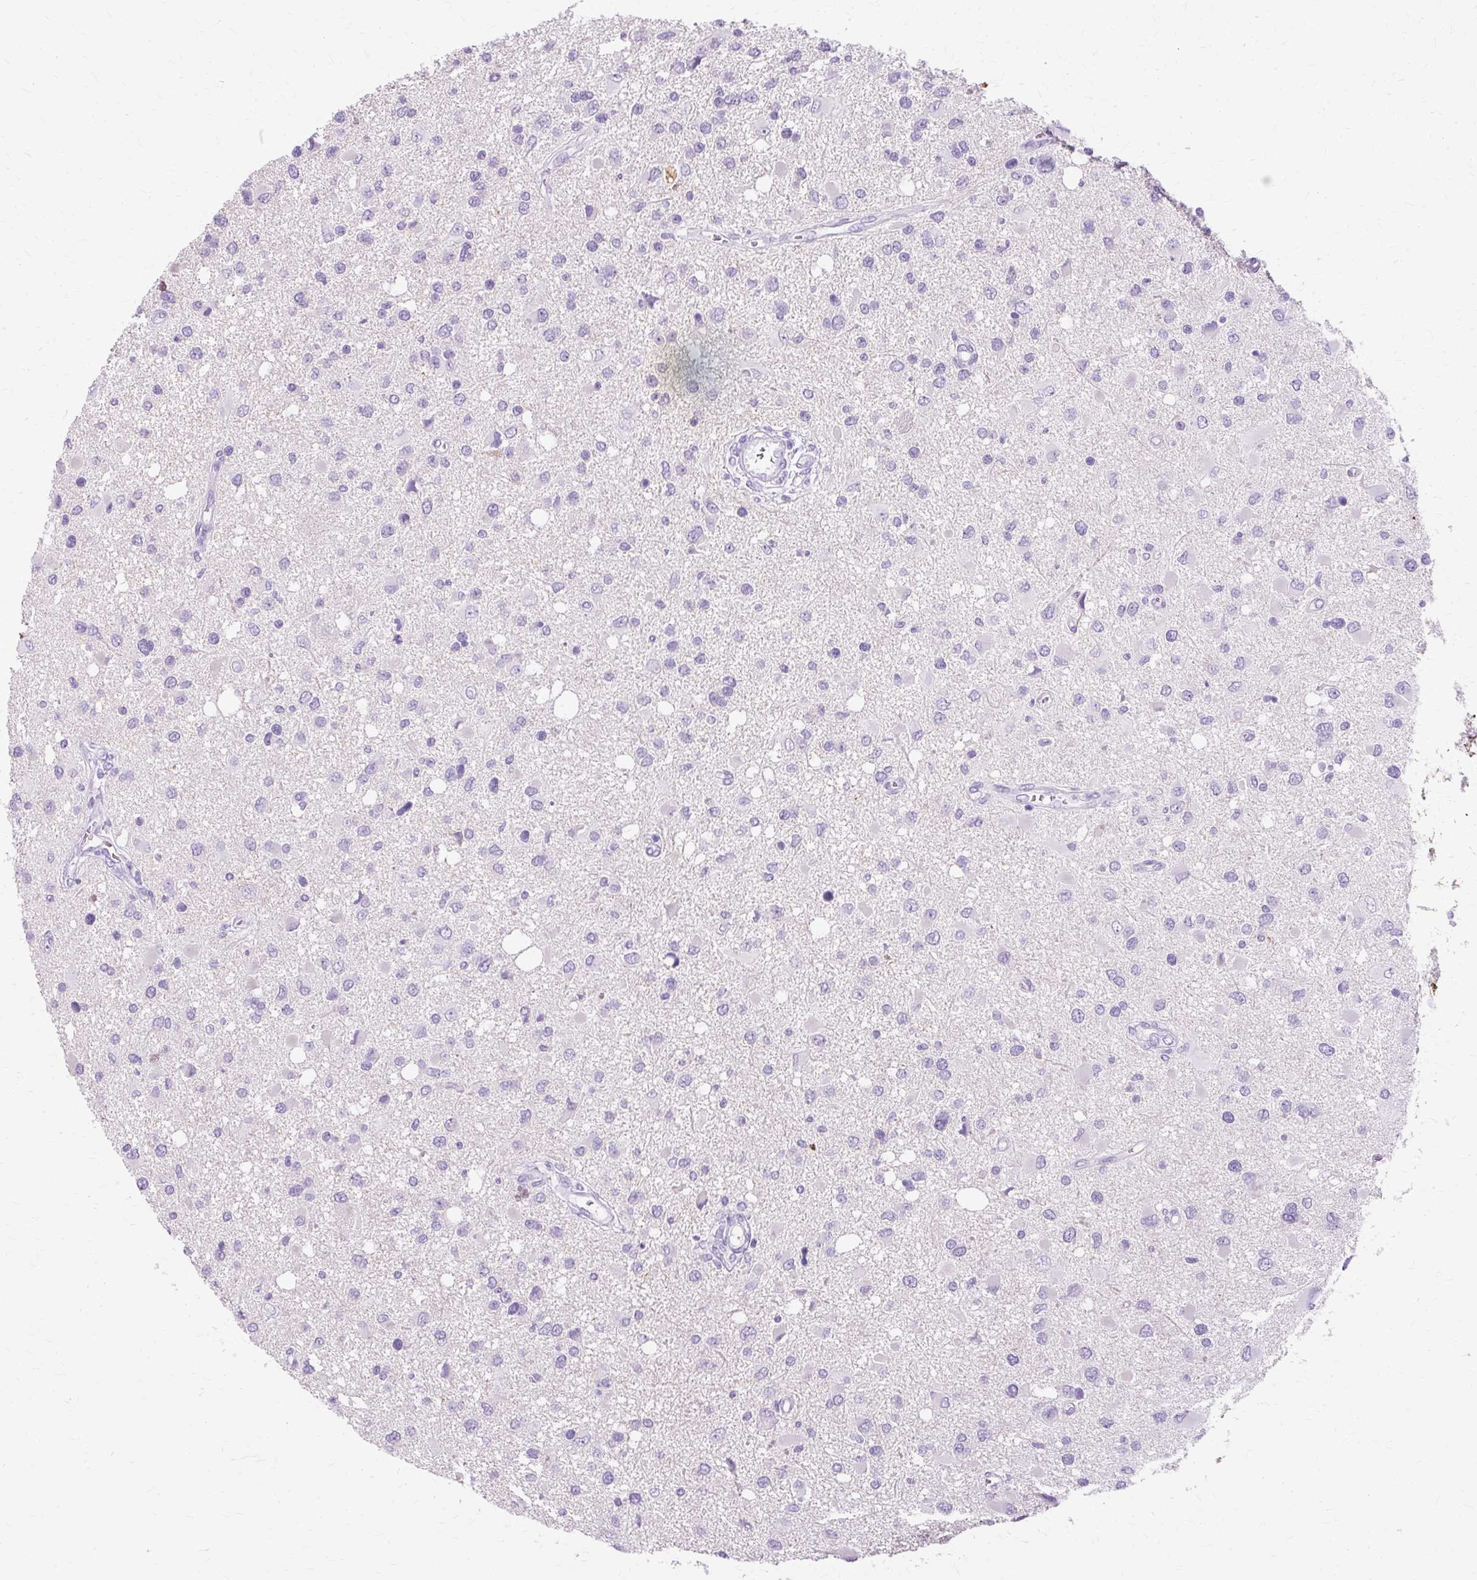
{"staining": {"intensity": "negative", "quantity": "none", "location": "none"}, "tissue": "glioma", "cell_type": "Tumor cells", "image_type": "cancer", "snomed": [{"axis": "morphology", "description": "Glioma, malignant, High grade"}, {"axis": "topography", "description": "Brain"}], "caption": "Immunohistochemical staining of malignant high-grade glioma reveals no significant staining in tumor cells. The staining was performed using DAB (3,3'-diaminobenzidine) to visualize the protein expression in brown, while the nuclei were stained in blue with hematoxylin (Magnification: 20x).", "gene": "TMEM89", "patient": {"sex": "male", "age": 53}}